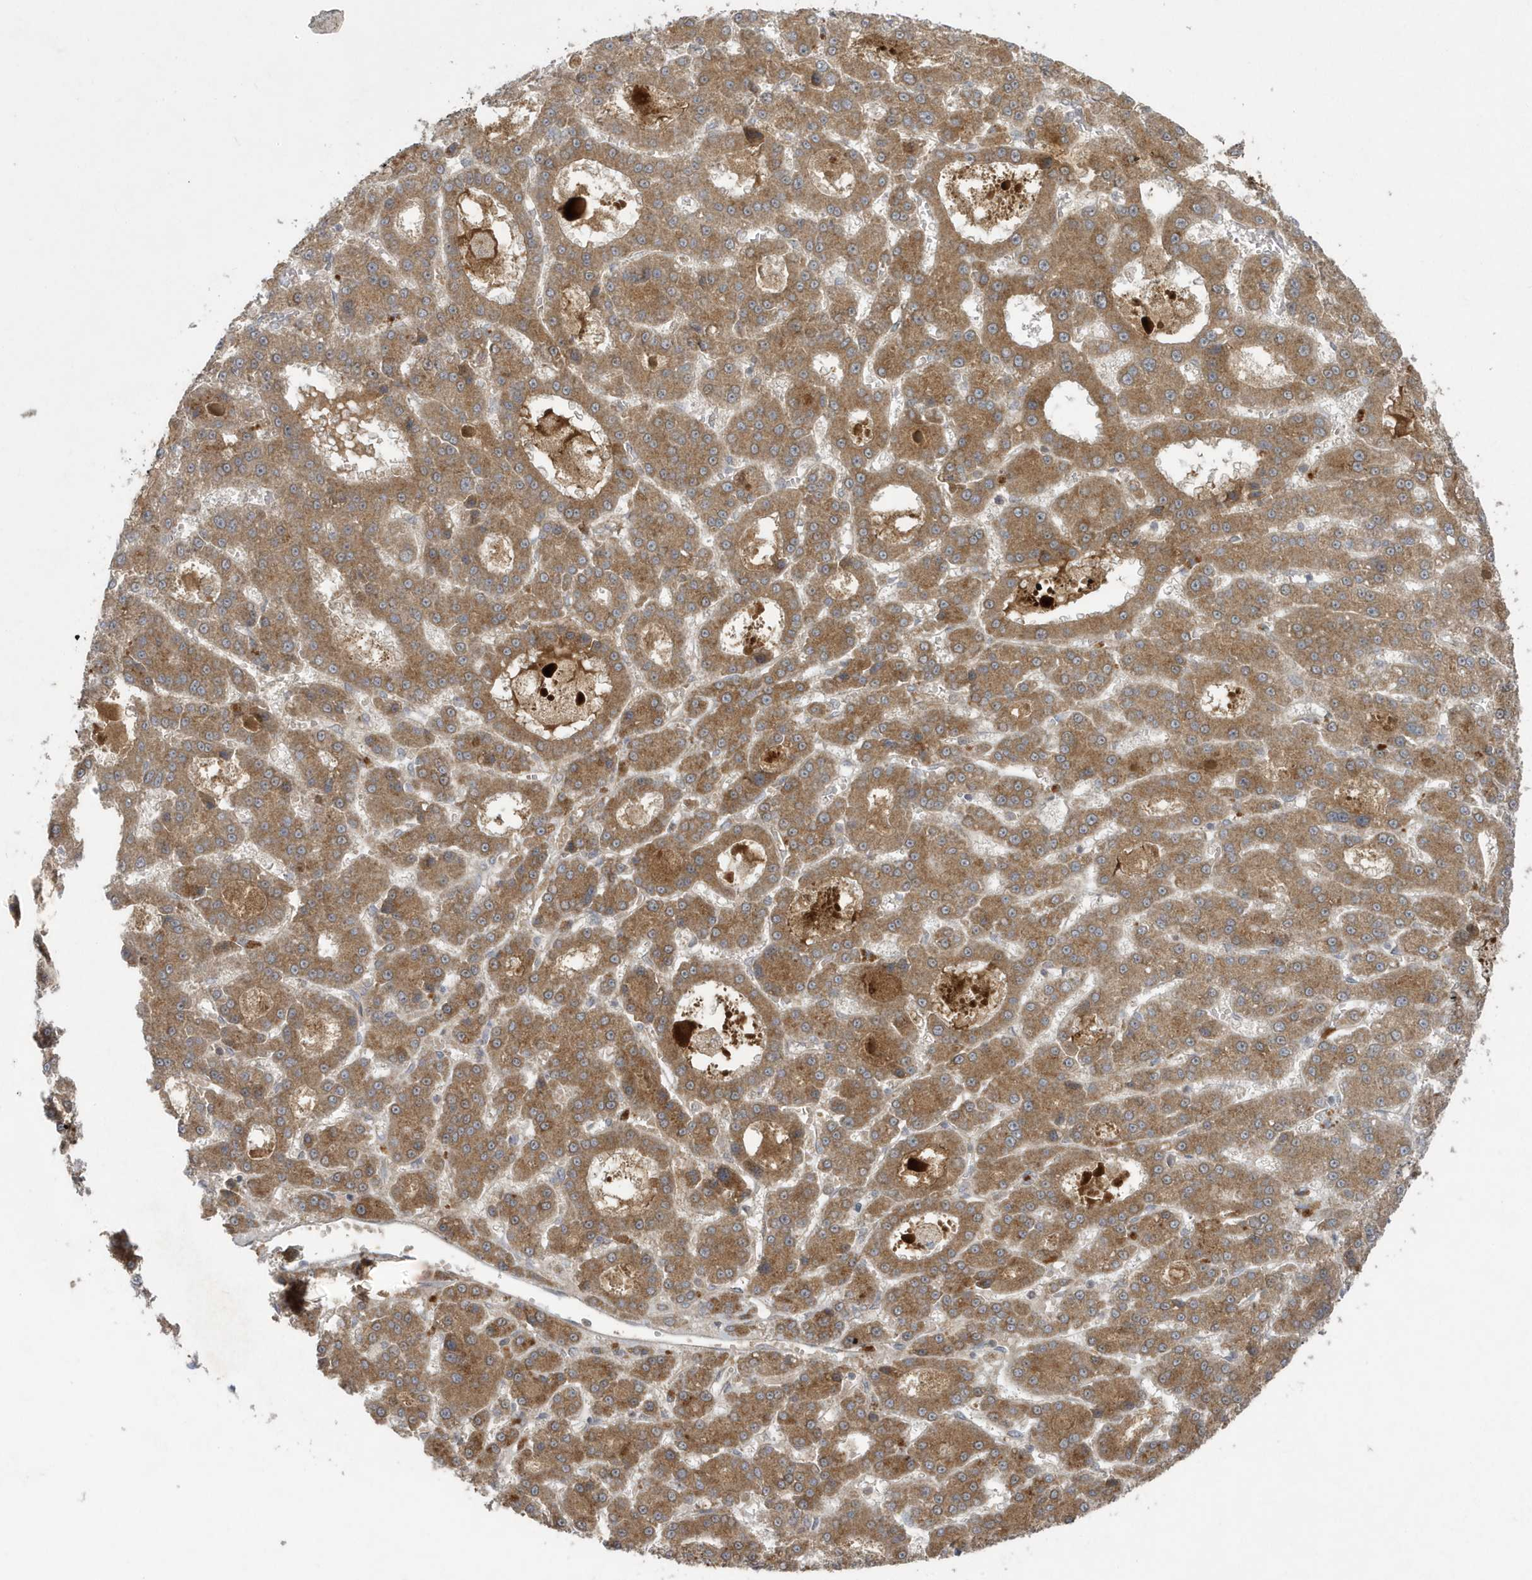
{"staining": {"intensity": "moderate", "quantity": ">75%", "location": "cytoplasmic/membranous"}, "tissue": "liver cancer", "cell_type": "Tumor cells", "image_type": "cancer", "snomed": [{"axis": "morphology", "description": "Carcinoma, Hepatocellular, NOS"}, {"axis": "topography", "description": "Liver"}], "caption": "Immunohistochemical staining of liver cancer reveals medium levels of moderate cytoplasmic/membranous expression in about >75% of tumor cells.", "gene": "C1RL", "patient": {"sex": "male", "age": 70}}